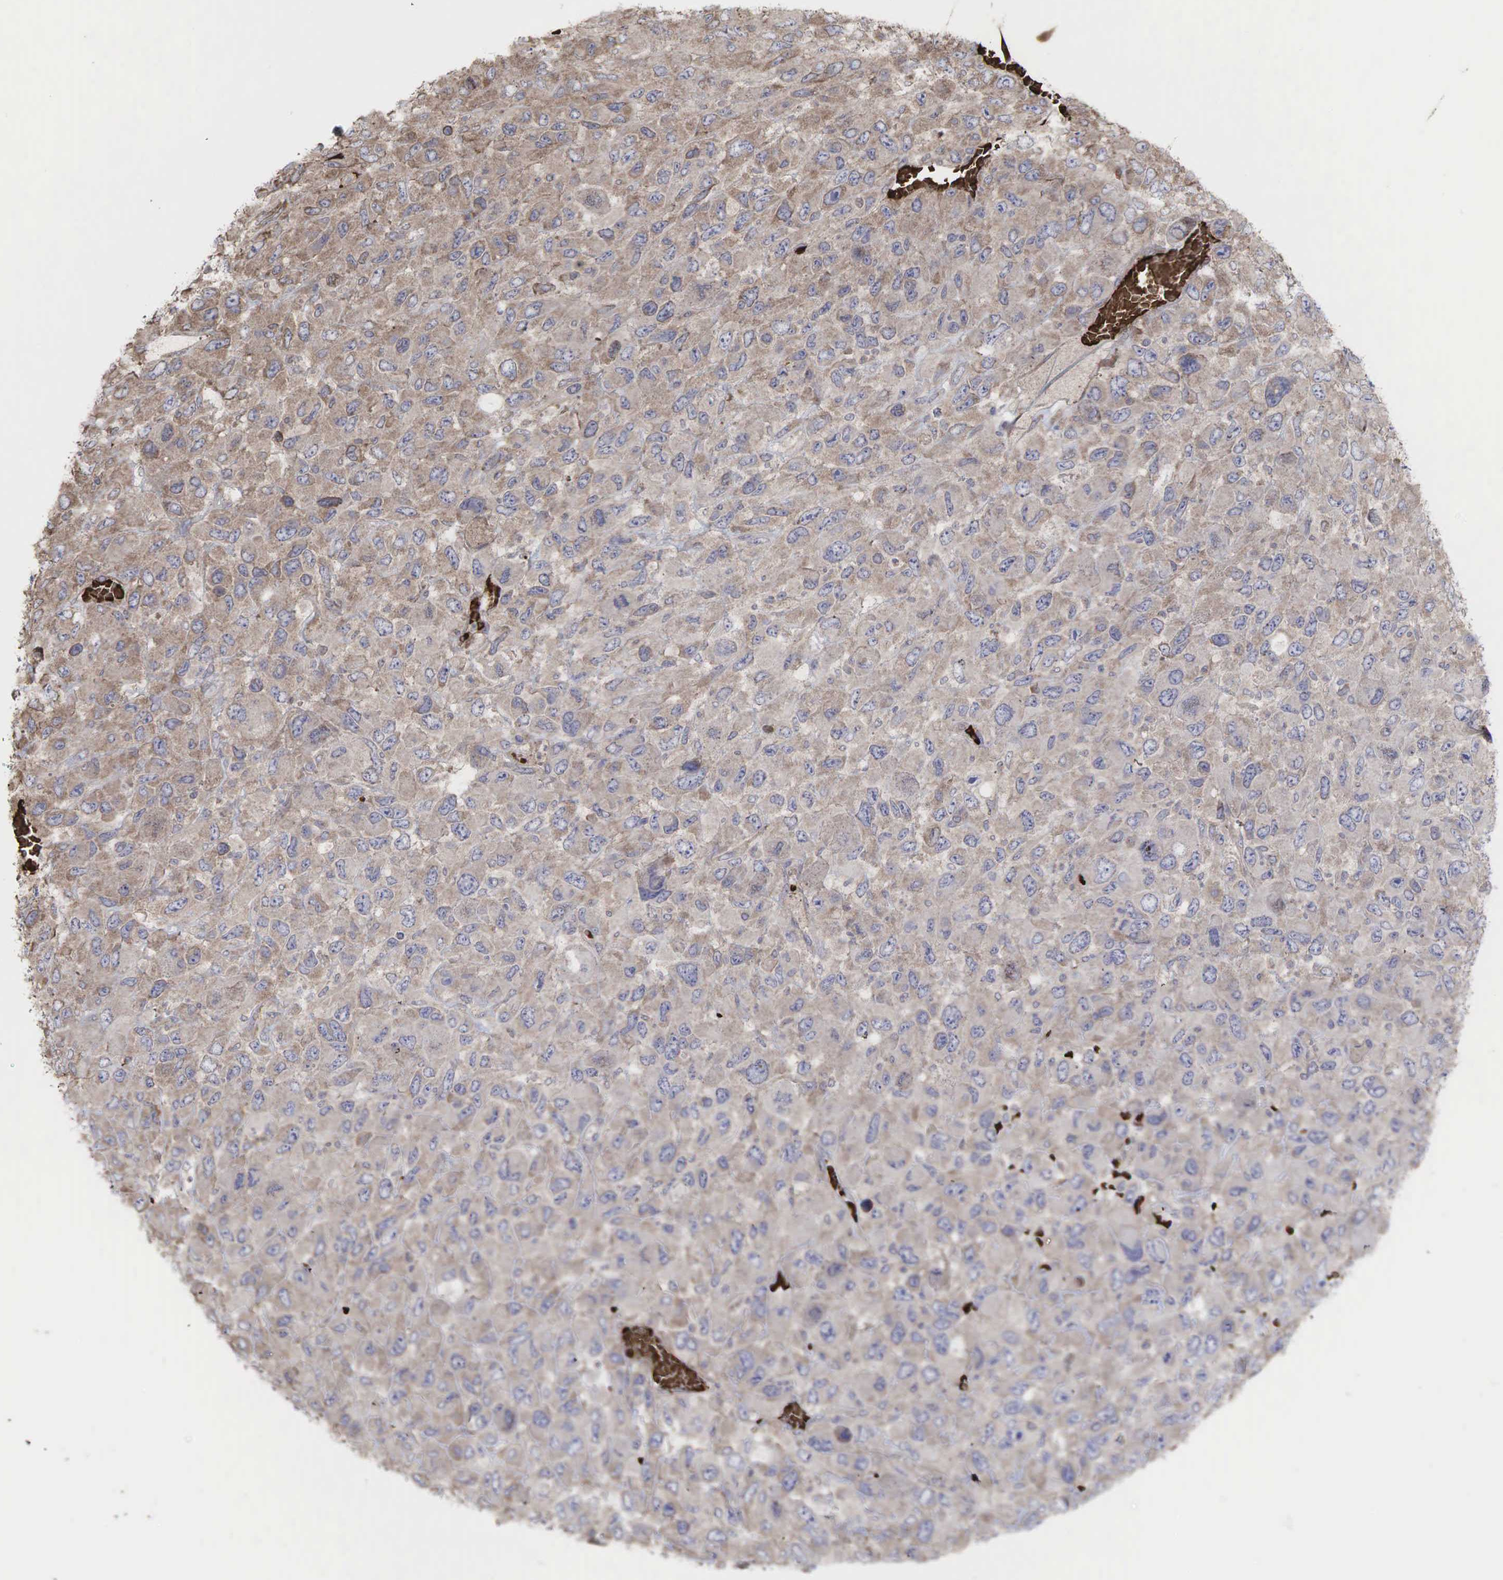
{"staining": {"intensity": "weak", "quantity": ">75%", "location": "cytoplasmic/membranous"}, "tissue": "renal cancer", "cell_type": "Tumor cells", "image_type": "cancer", "snomed": [{"axis": "morphology", "description": "Adenocarcinoma, NOS"}, {"axis": "topography", "description": "Kidney"}], "caption": "Protein expression analysis of human renal cancer reveals weak cytoplasmic/membranous positivity in approximately >75% of tumor cells.", "gene": "PABPC5", "patient": {"sex": "male", "age": 79}}